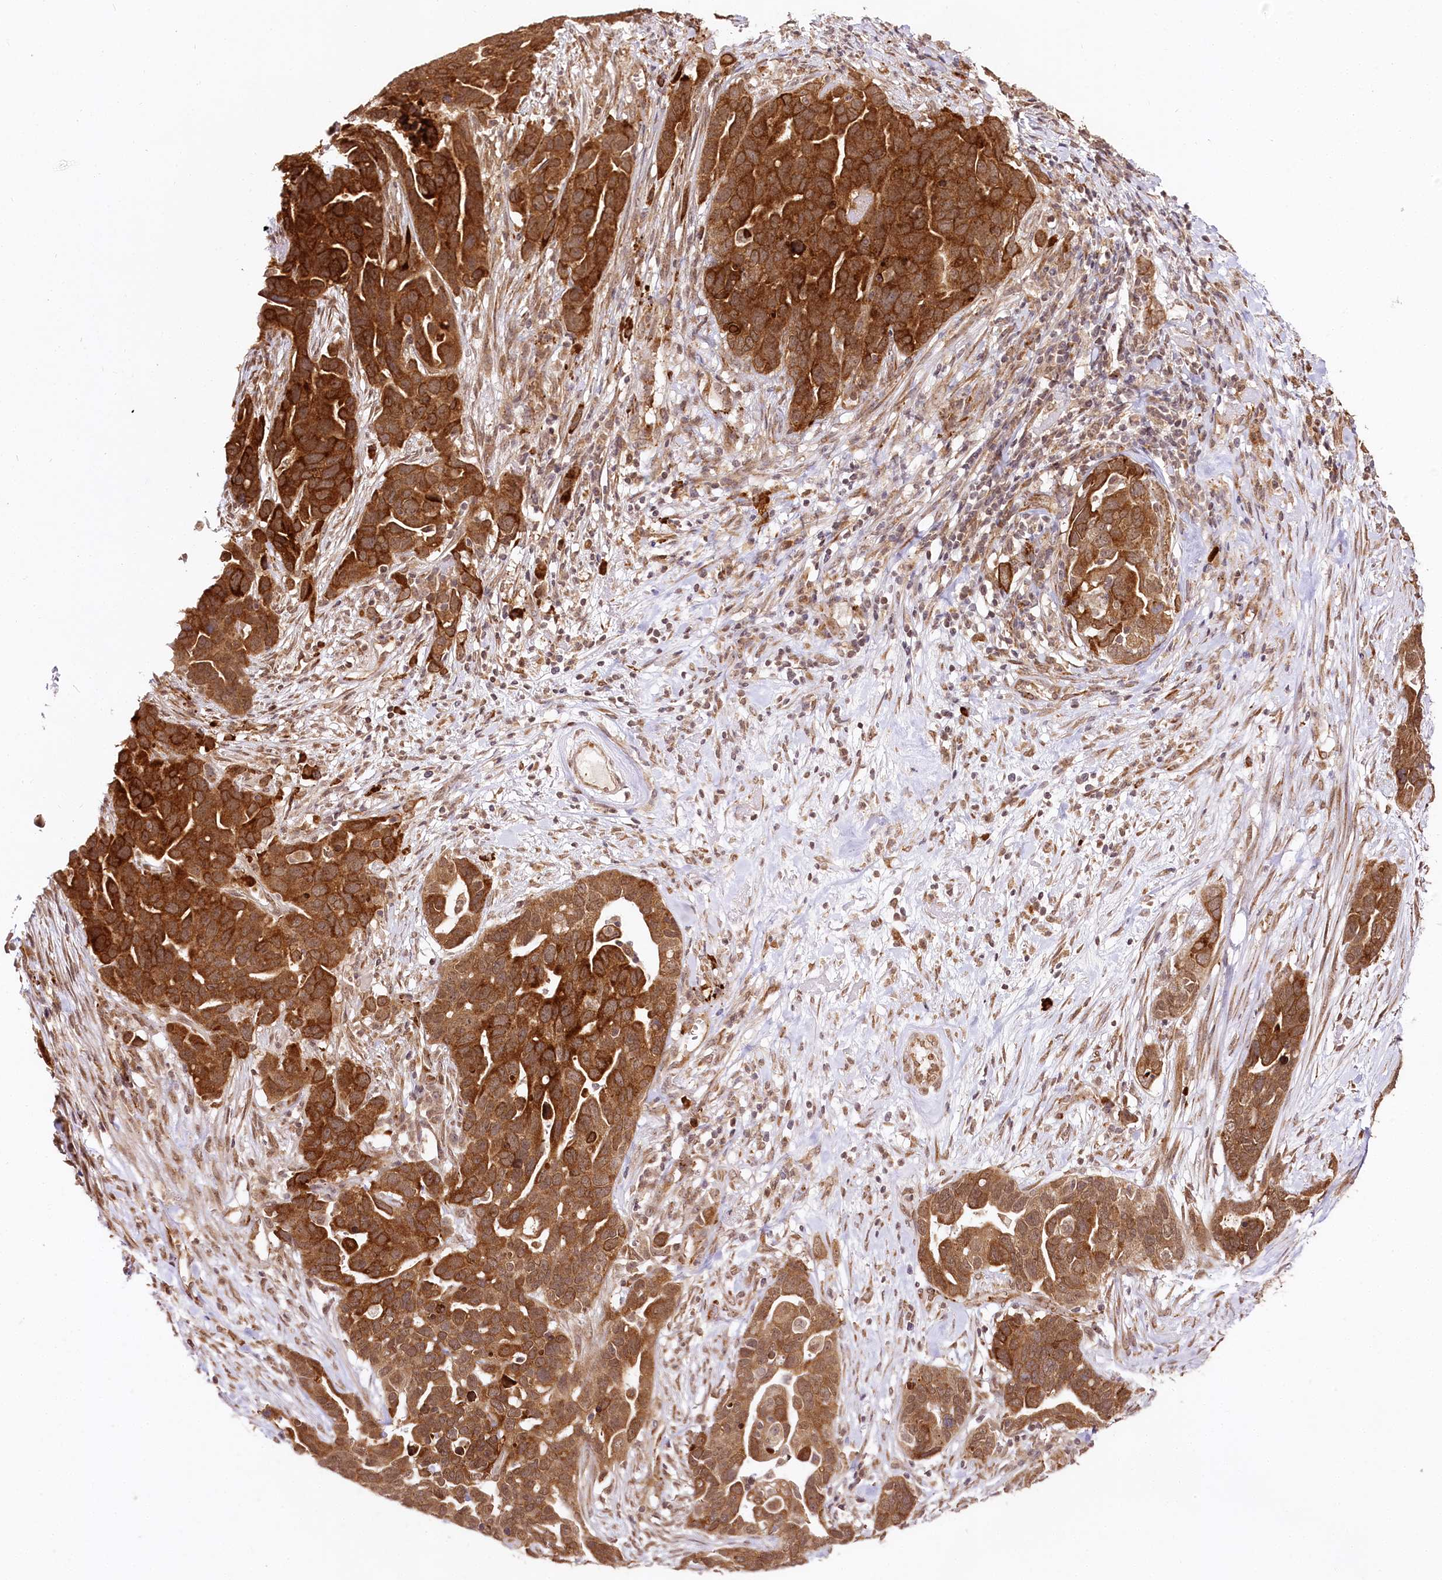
{"staining": {"intensity": "strong", "quantity": ">75%", "location": "cytoplasmic/membranous"}, "tissue": "ovarian cancer", "cell_type": "Tumor cells", "image_type": "cancer", "snomed": [{"axis": "morphology", "description": "Cystadenocarcinoma, serous, NOS"}, {"axis": "topography", "description": "Ovary"}], "caption": "This micrograph exhibits immunohistochemistry (IHC) staining of ovarian cancer (serous cystadenocarcinoma), with high strong cytoplasmic/membranous positivity in about >75% of tumor cells.", "gene": "ENSG00000144785", "patient": {"sex": "female", "age": 54}}